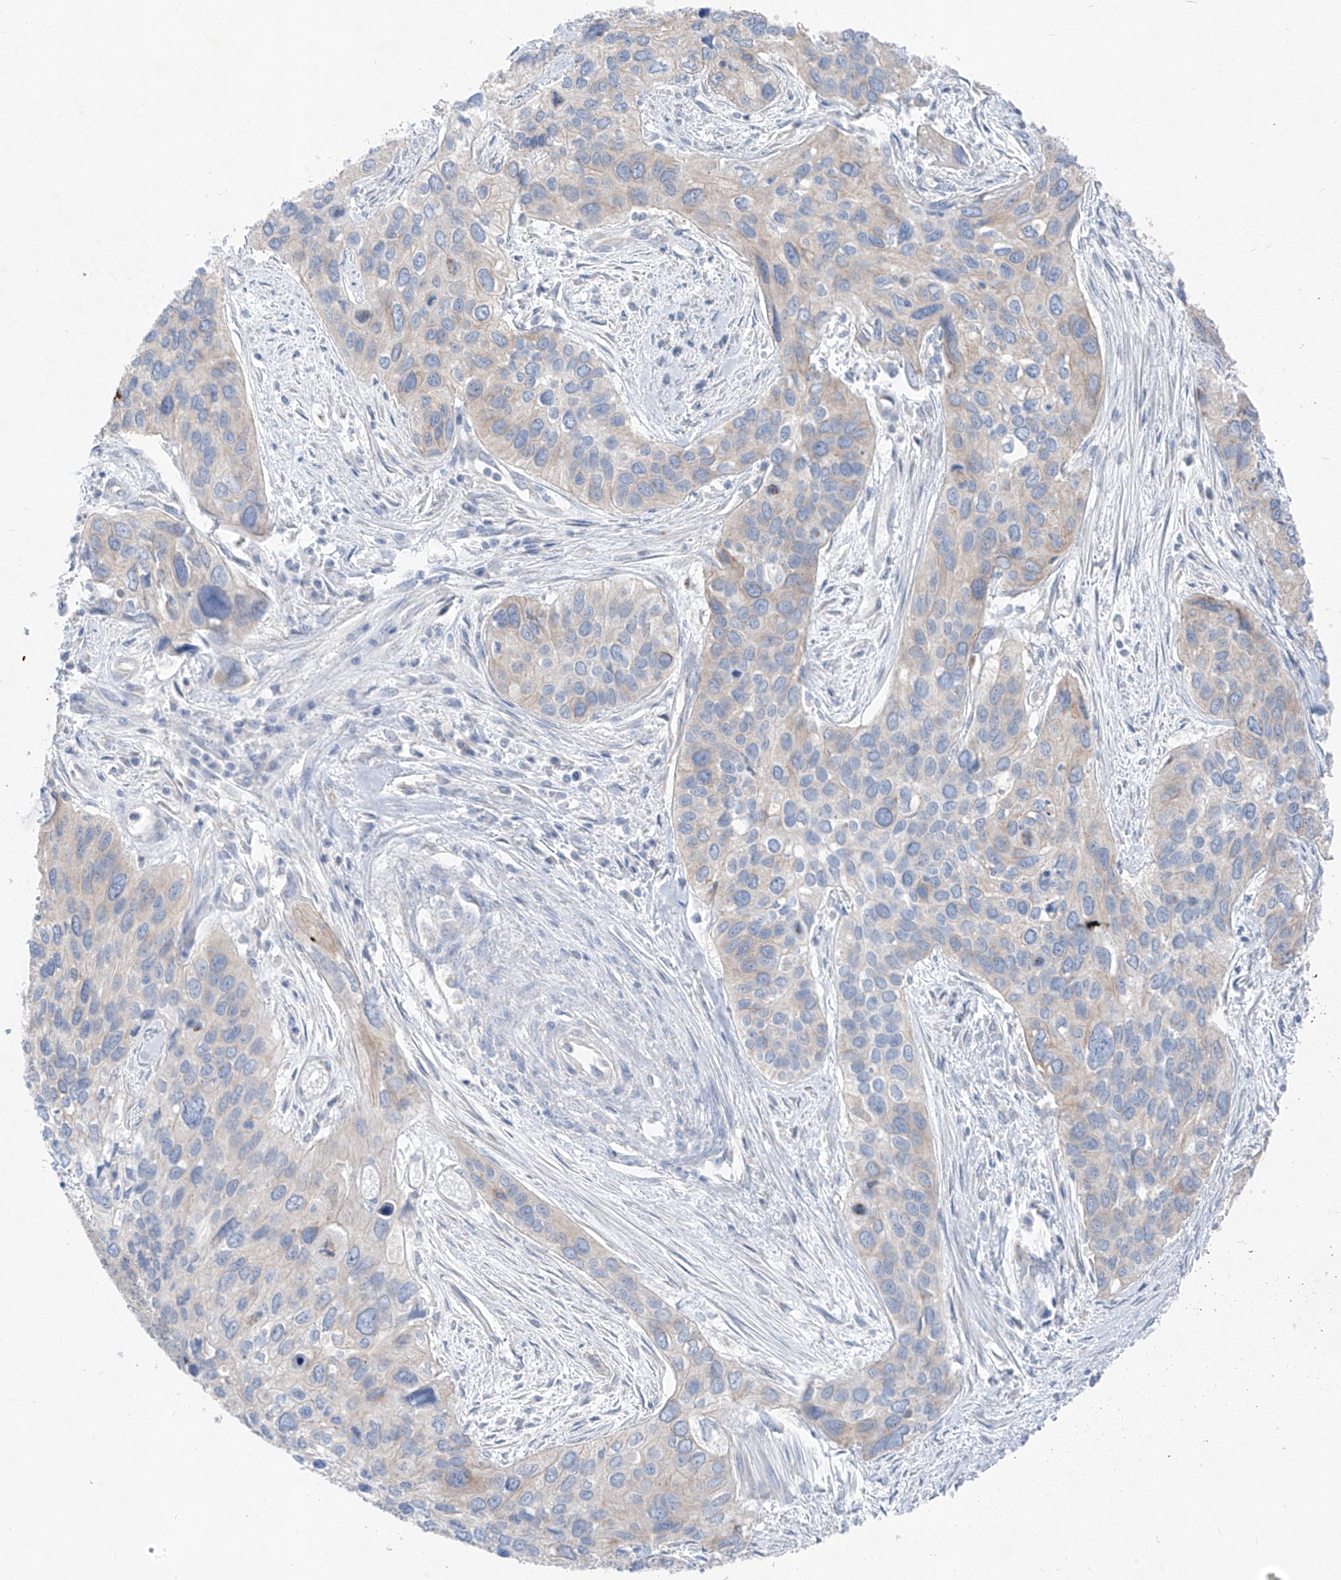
{"staining": {"intensity": "weak", "quantity": "<25%", "location": "cytoplasmic/membranous"}, "tissue": "cervical cancer", "cell_type": "Tumor cells", "image_type": "cancer", "snomed": [{"axis": "morphology", "description": "Squamous cell carcinoma, NOS"}, {"axis": "topography", "description": "Cervix"}], "caption": "This histopathology image is of cervical cancer stained with immunohistochemistry (IHC) to label a protein in brown with the nuclei are counter-stained blue. There is no expression in tumor cells. The staining was performed using DAB to visualize the protein expression in brown, while the nuclei were stained in blue with hematoxylin (Magnification: 20x).", "gene": "GPR137C", "patient": {"sex": "female", "age": 55}}